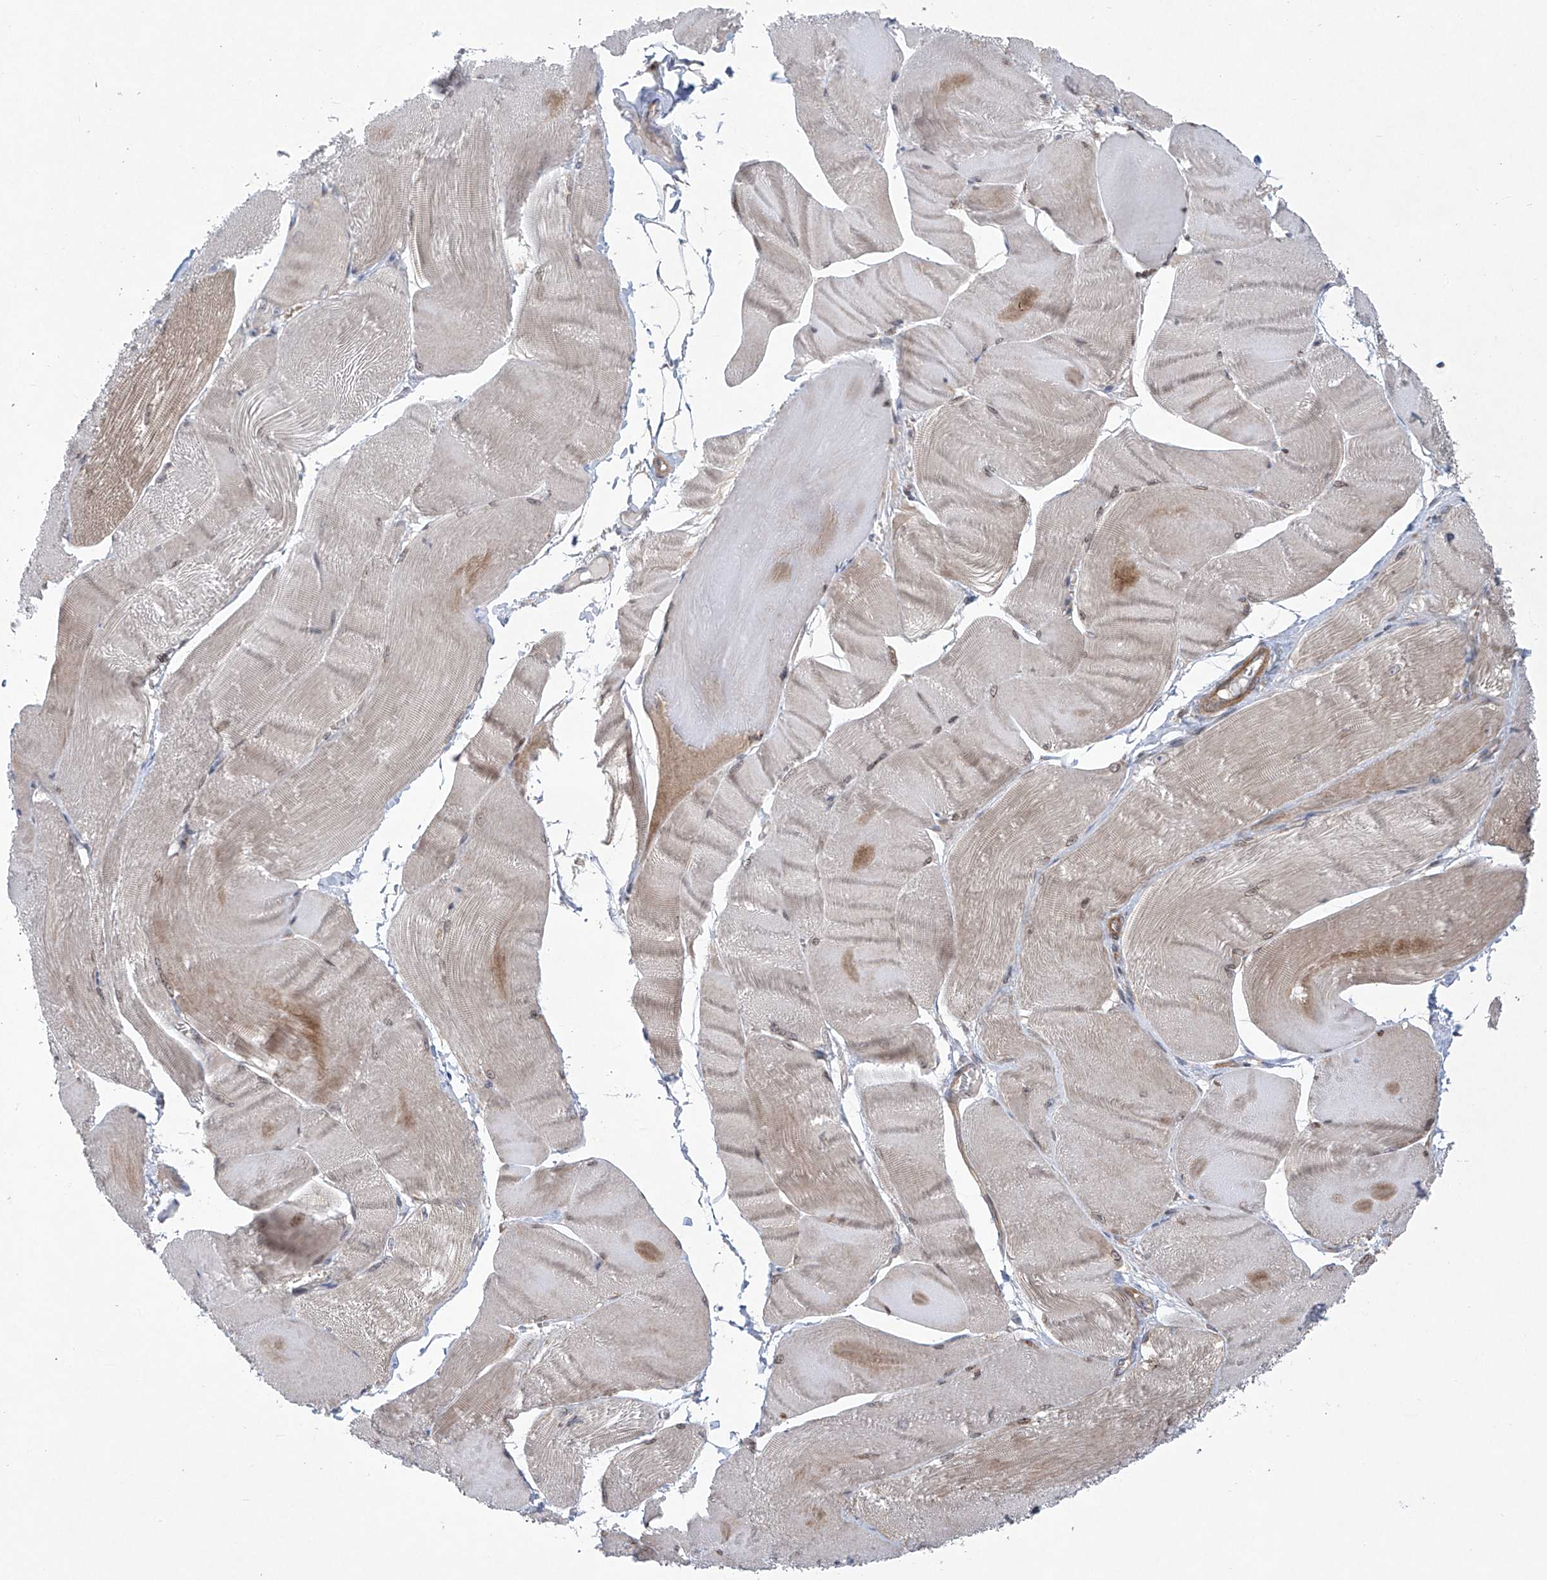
{"staining": {"intensity": "weak", "quantity": "<25%", "location": "cytoplasmic/membranous"}, "tissue": "skeletal muscle", "cell_type": "Myocytes", "image_type": "normal", "snomed": [{"axis": "morphology", "description": "Normal tissue, NOS"}, {"axis": "morphology", "description": "Basal cell carcinoma"}, {"axis": "topography", "description": "Skeletal muscle"}], "caption": "Immunohistochemistry of benign human skeletal muscle displays no staining in myocytes. (DAB IHC, high magnification).", "gene": "KLC4", "patient": {"sex": "female", "age": 64}}